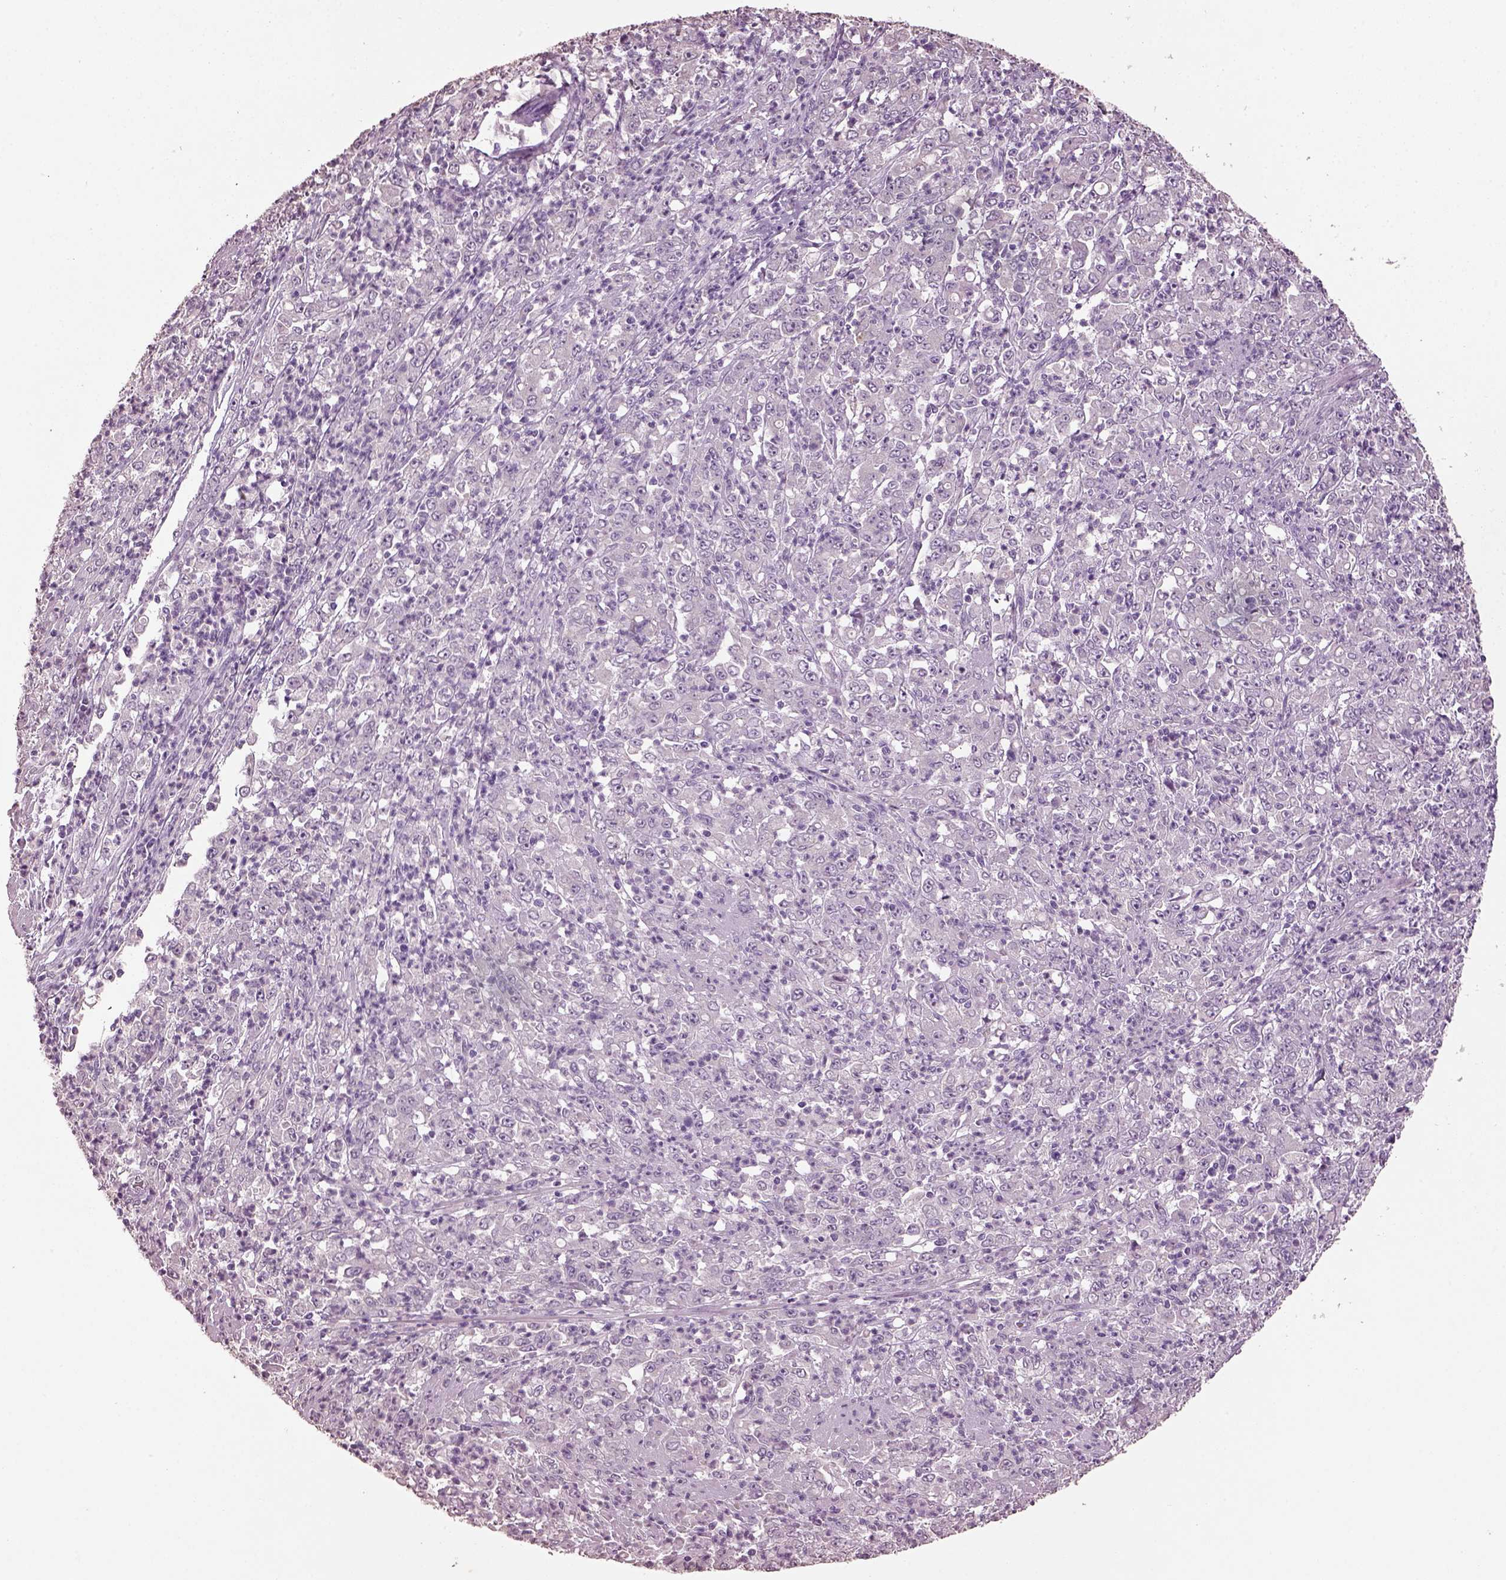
{"staining": {"intensity": "negative", "quantity": "none", "location": "none"}, "tissue": "stomach cancer", "cell_type": "Tumor cells", "image_type": "cancer", "snomed": [{"axis": "morphology", "description": "Adenocarcinoma, NOS"}, {"axis": "topography", "description": "Stomach, lower"}], "caption": "Immunohistochemistry (IHC) of human adenocarcinoma (stomach) shows no positivity in tumor cells.", "gene": "KCNIP3", "patient": {"sex": "female", "age": 71}}